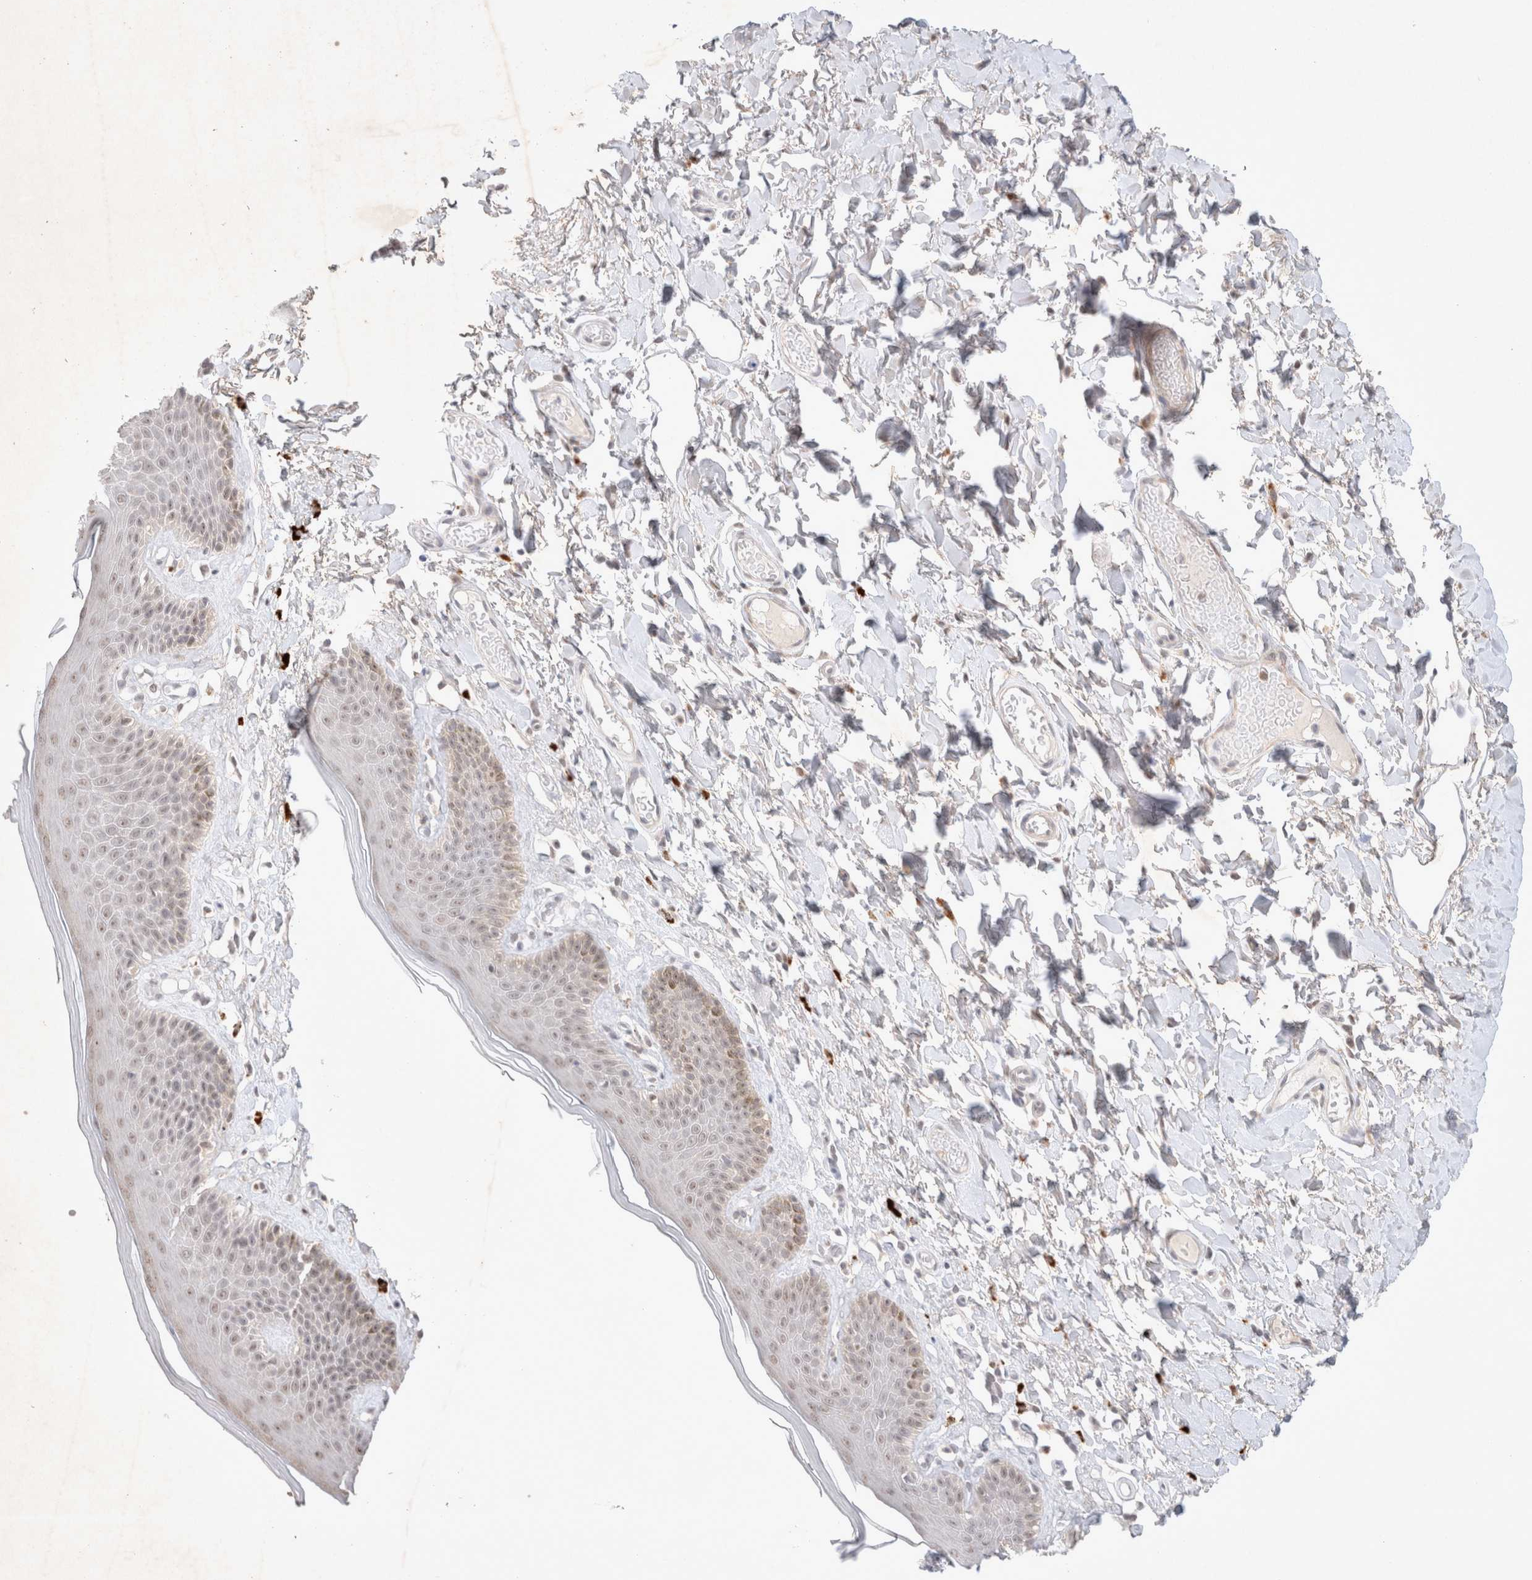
{"staining": {"intensity": "weak", "quantity": "<25%", "location": "nuclear"}, "tissue": "skin", "cell_type": "Epidermal cells", "image_type": "normal", "snomed": [{"axis": "morphology", "description": "Normal tissue, NOS"}, {"axis": "topography", "description": "Vulva"}], "caption": "Micrograph shows no protein positivity in epidermal cells of benign skin.", "gene": "FBXO42", "patient": {"sex": "female", "age": 73}}